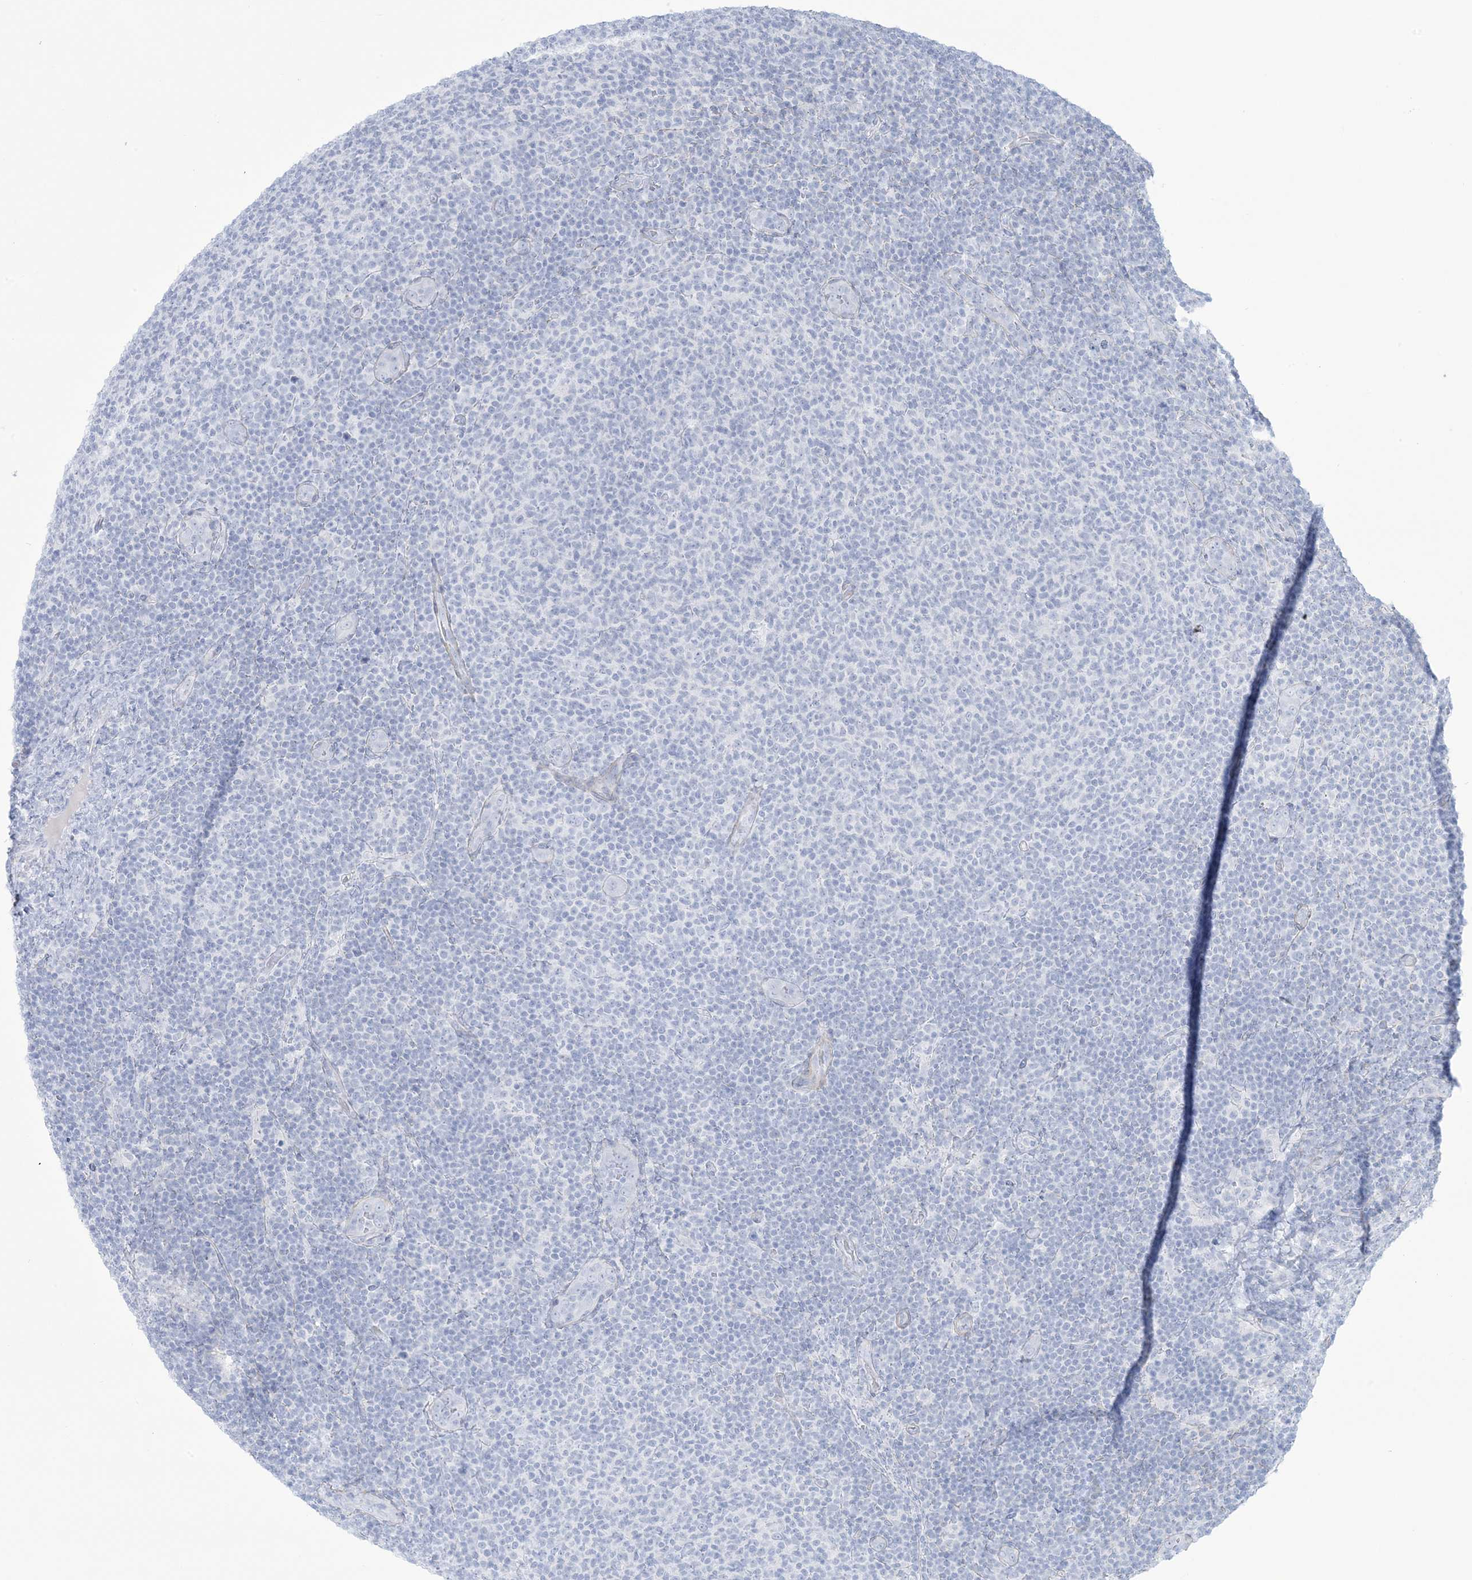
{"staining": {"intensity": "negative", "quantity": "none", "location": "none"}, "tissue": "lymphoma", "cell_type": "Tumor cells", "image_type": "cancer", "snomed": [{"axis": "morphology", "description": "Malignant lymphoma, non-Hodgkin's type, Low grade"}, {"axis": "topography", "description": "Lymph node"}], "caption": "This is an IHC image of low-grade malignant lymphoma, non-Hodgkin's type. There is no positivity in tumor cells.", "gene": "AGXT", "patient": {"sex": "male", "age": 66}}